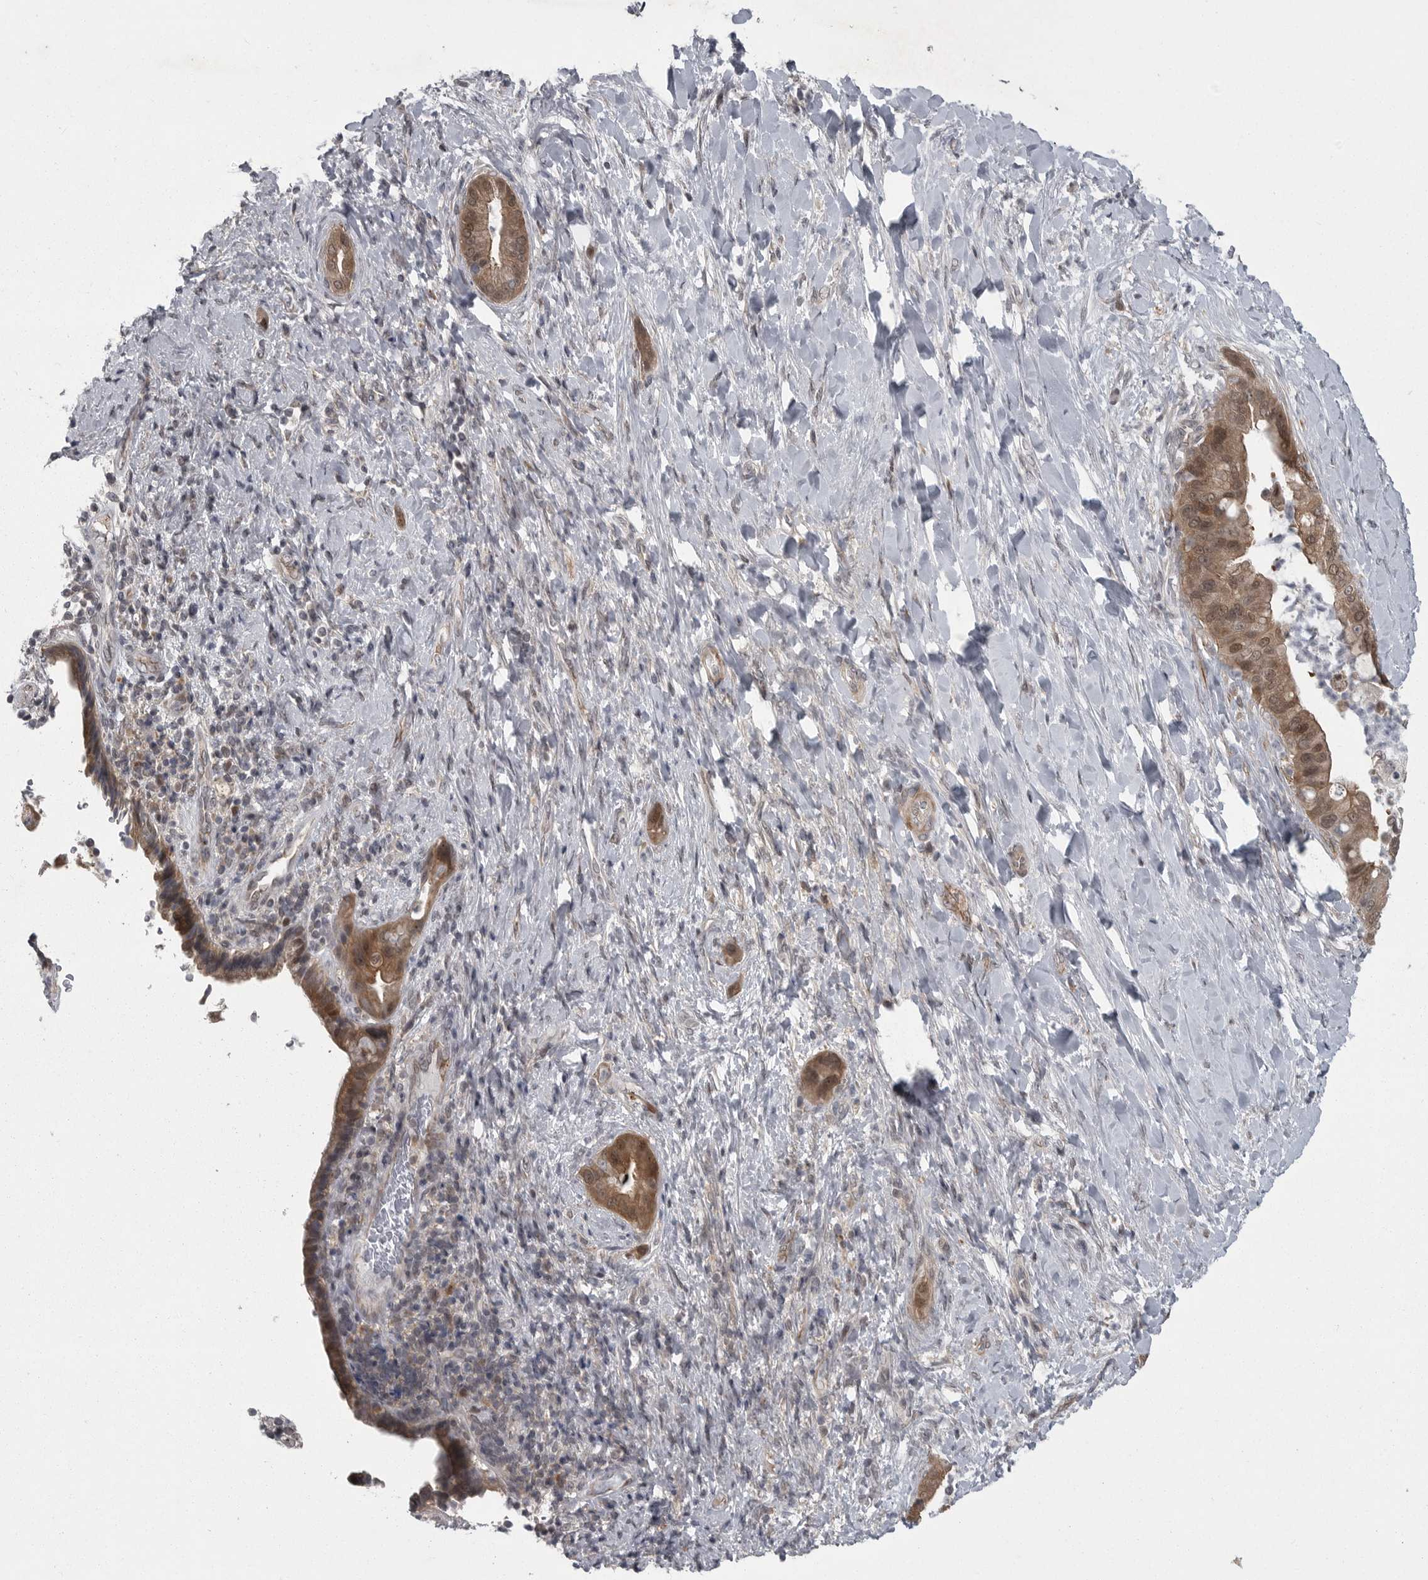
{"staining": {"intensity": "moderate", "quantity": ">75%", "location": "cytoplasmic/membranous,nuclear"}, "tissue": "liver cancer", "cell_type": "Tumor cells", "image_type": "cancer", "snomed": [{"axis": "morphology", "description": "Cholangiocarcinoma"}, {"axis": "topography", "description": "Liver"}], "caption": "Brown immunohistochemical staining in liver cancer displays moderate cytoplasmic/membranous and nuclear expression in about >75% of tumor cells.", "gene": "PPP1R9A", "patient": {"sex": "female", "age": 54}}